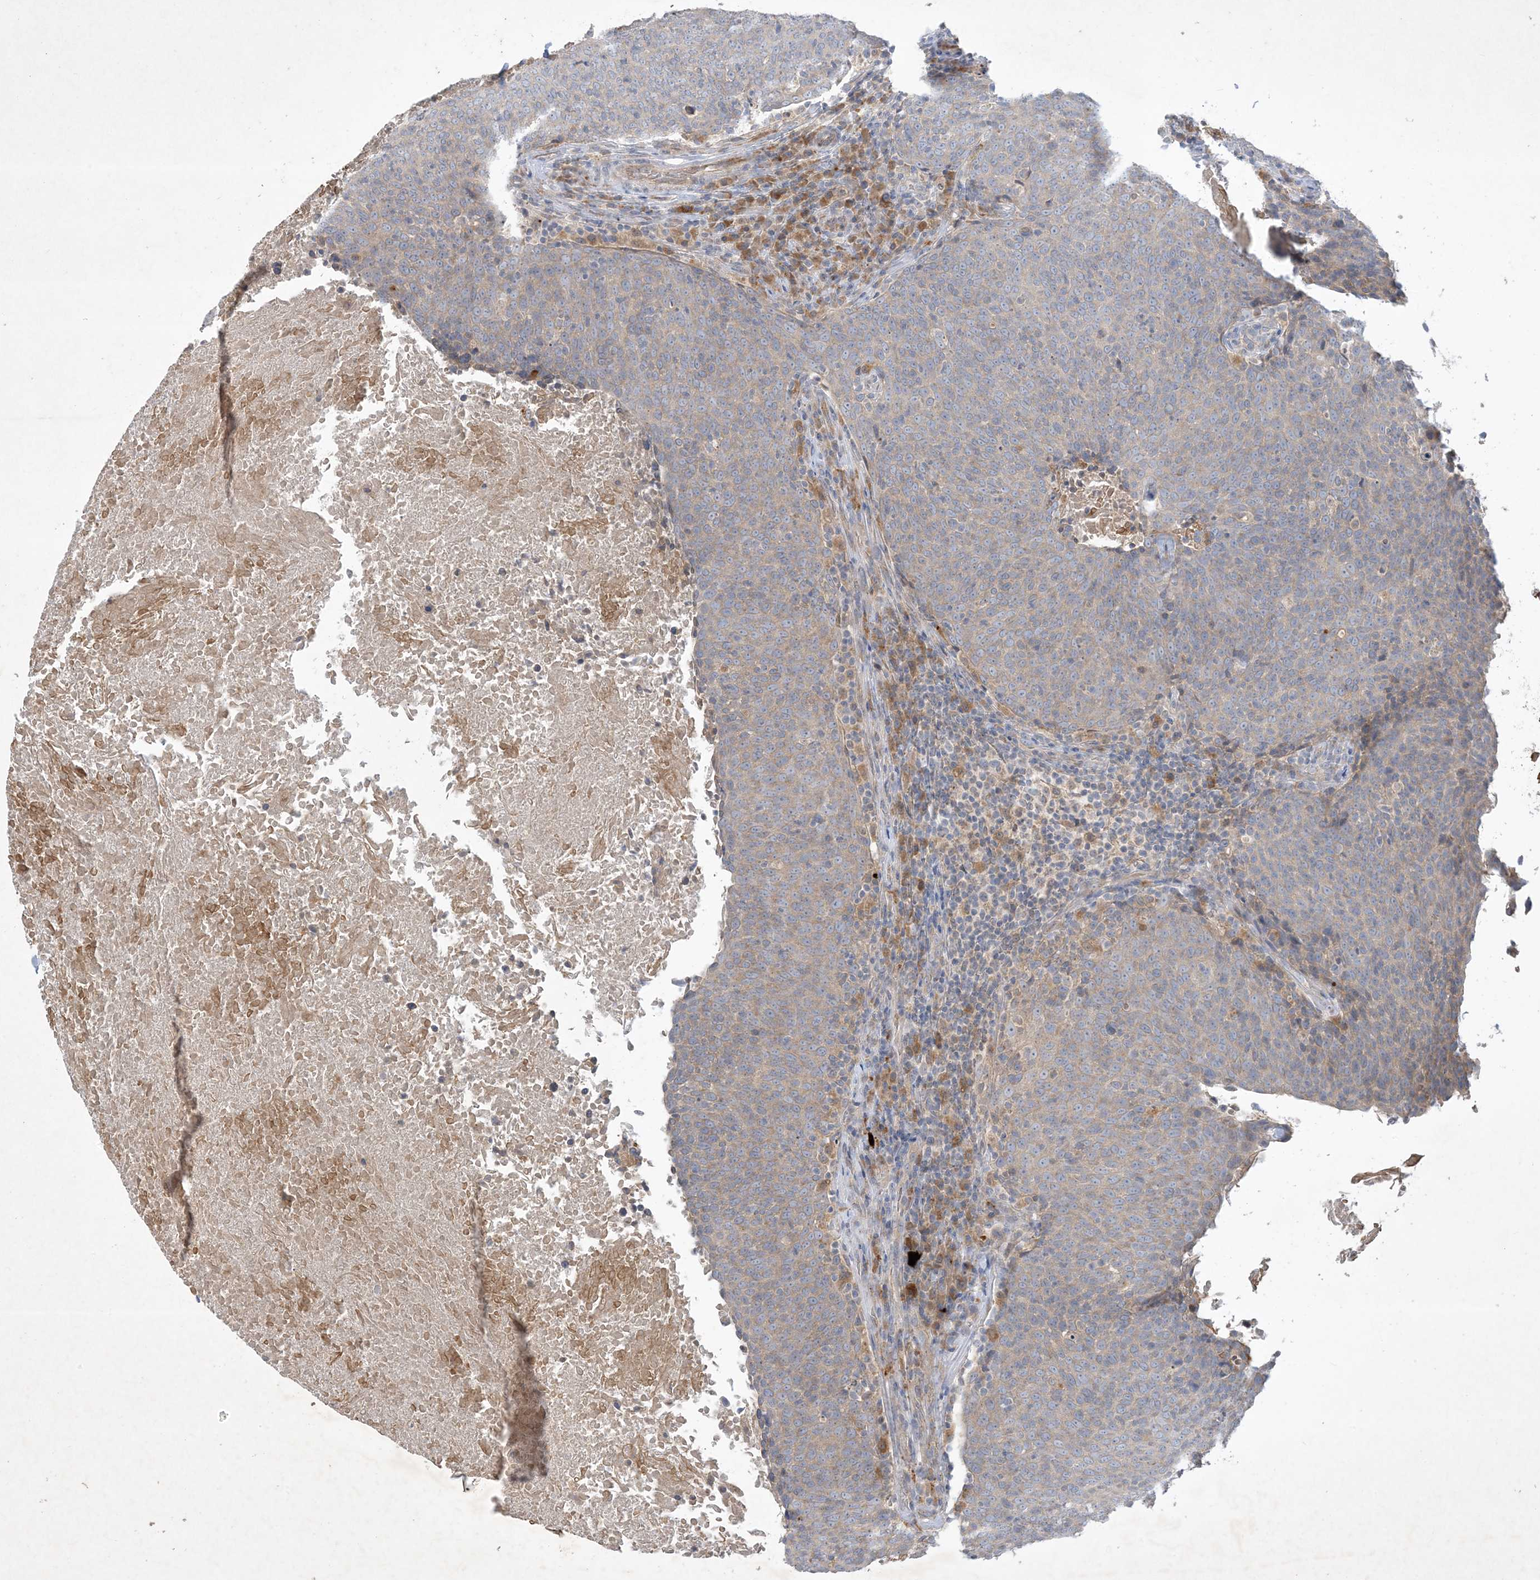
{"staining": {"intensity": "weak", "quantity": "25%-75%", "location": "cytoplasmic/membranous"}, "tissue": "head and neck cancer", "cell_type": "Tumor cells", "image_type": "cancer", "snomed": [{"axis": "morphology", "description": "Squamous cell carcinoma, NOS"}, {"axis": "morphology", "description": "Squamous cell carcinoma, metastatic, NOS"}, {"axis": "topography", "description": "Lymph node"}, {"axis": "topography", "description": "Head-Neck"}], "caption": "IHC (DAB (3,3'-diaminobenzidine)) staining of human head and neck cancer shows weak cytoplasmic/membranous protein positivity in about 25%-75% of tumor cells.", "gene": "MRPS18A", "patient": {"sex": "male", "age": 62}}